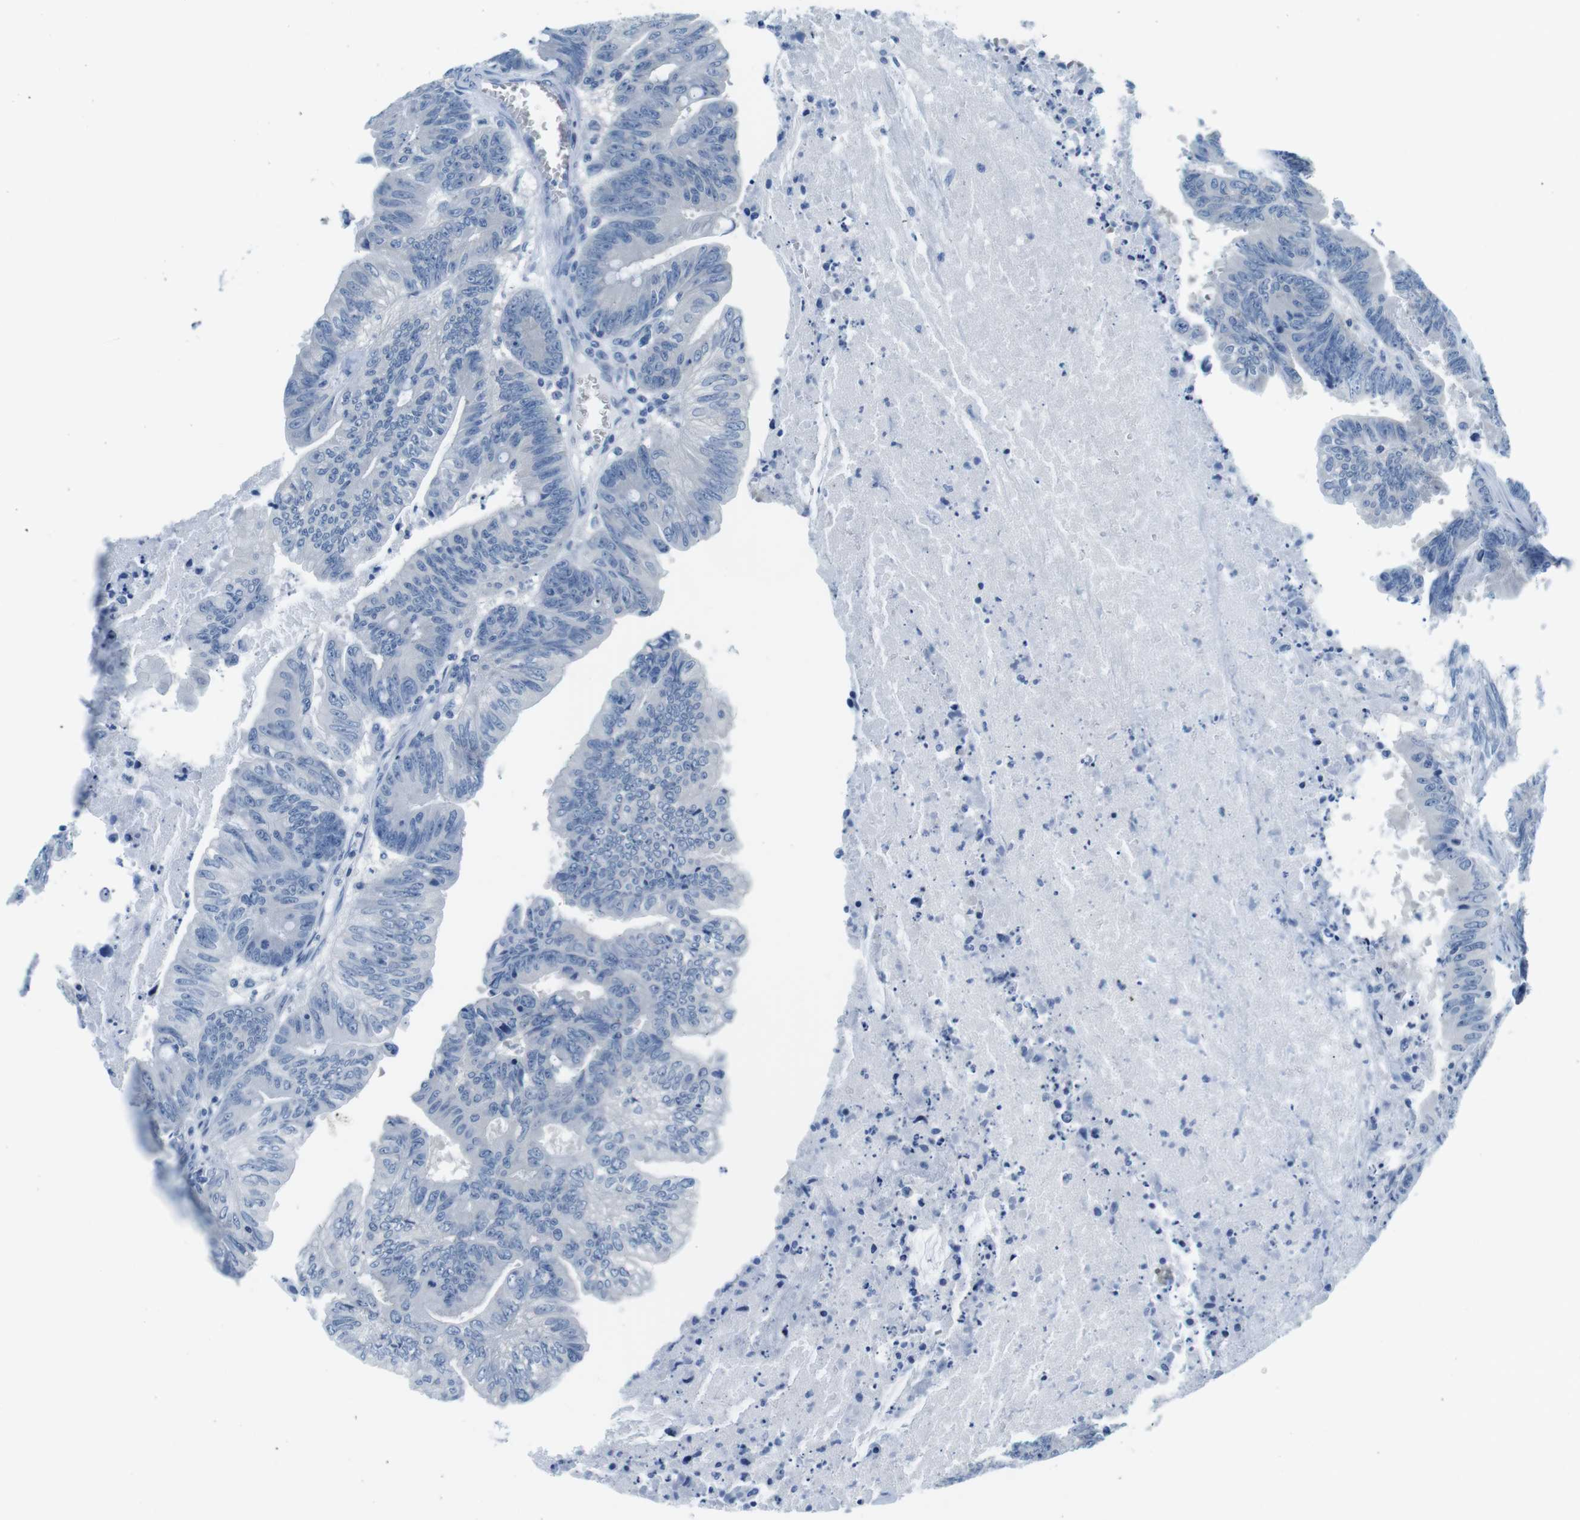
{"staining": {"intensity": "negative", "quantity": "none", "location": "none"}, "tissue": "colorectal cancer", "cell_type": "Tumor cells", "image_type": "cancer", "snomed": [{"axis": "morphology", "description": "Adenocarcinoma, NOS"}, {"axis": "topography", "description": "Colon"}], "caption": "Adenocarcinoma (colorectal) stained for a protein using immunohistochemistry (IHC) displays no positivity tumor cells.", "gene": "EIF2B5", "patient": {"sex": "male", "age": 45}}